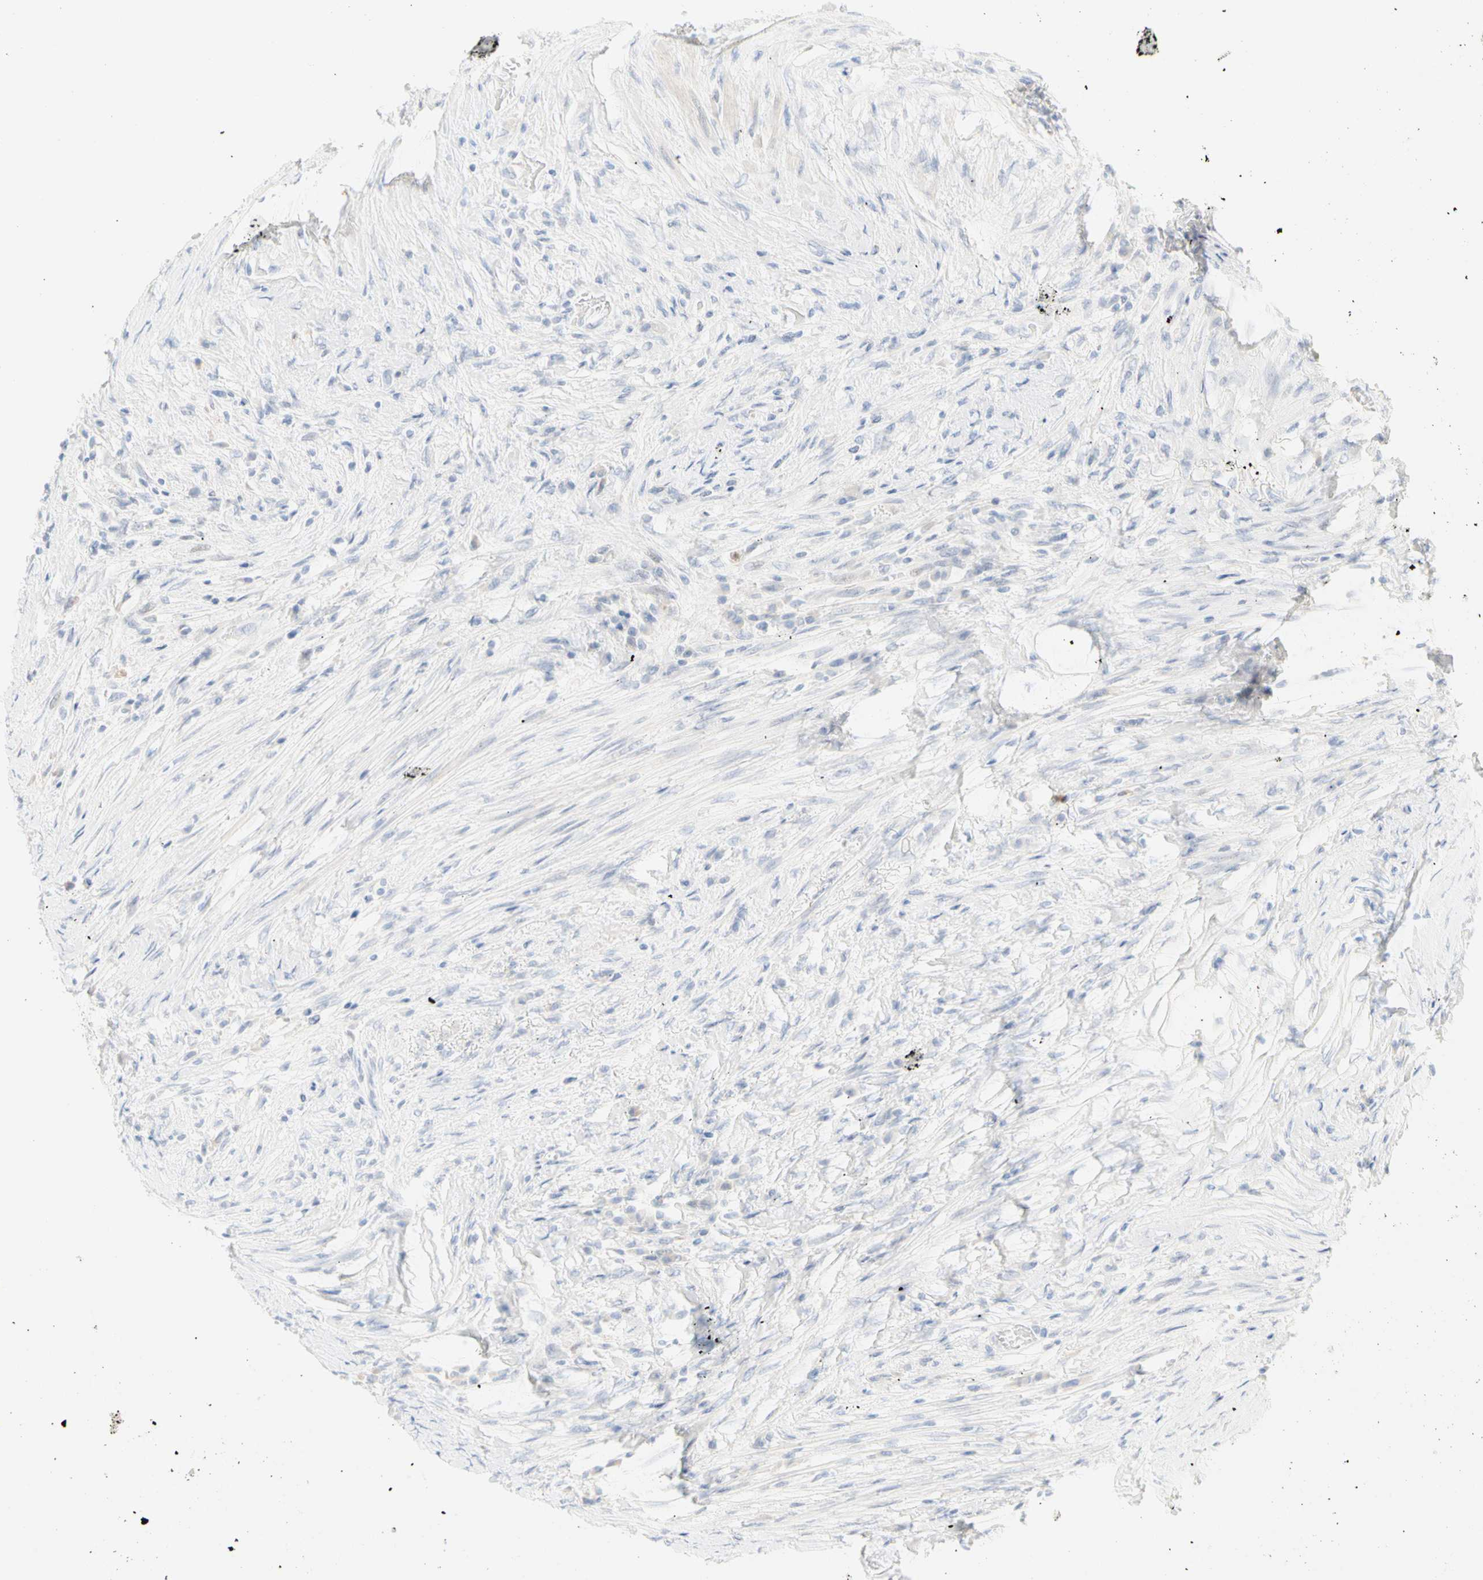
{"staining": {"intensity": "weak", "quantity": "<25%", "location": "cytoplasmic/membranous"}, "tissue": "colorectal cancer", "cell_type": "Tumor cells", "image_type": "cancer", "snomed": [{"axis": "morphology", "description": "Adenocarcinoma, NOS"}, {"axis": "topography", "description": "Rectum"}], "caption": "IHC of adenocarcinoma (colorectal) shows no staining in tumor cells.", "gene": "SELENBP1", "patient": {"sex": "male", "age": 63}}